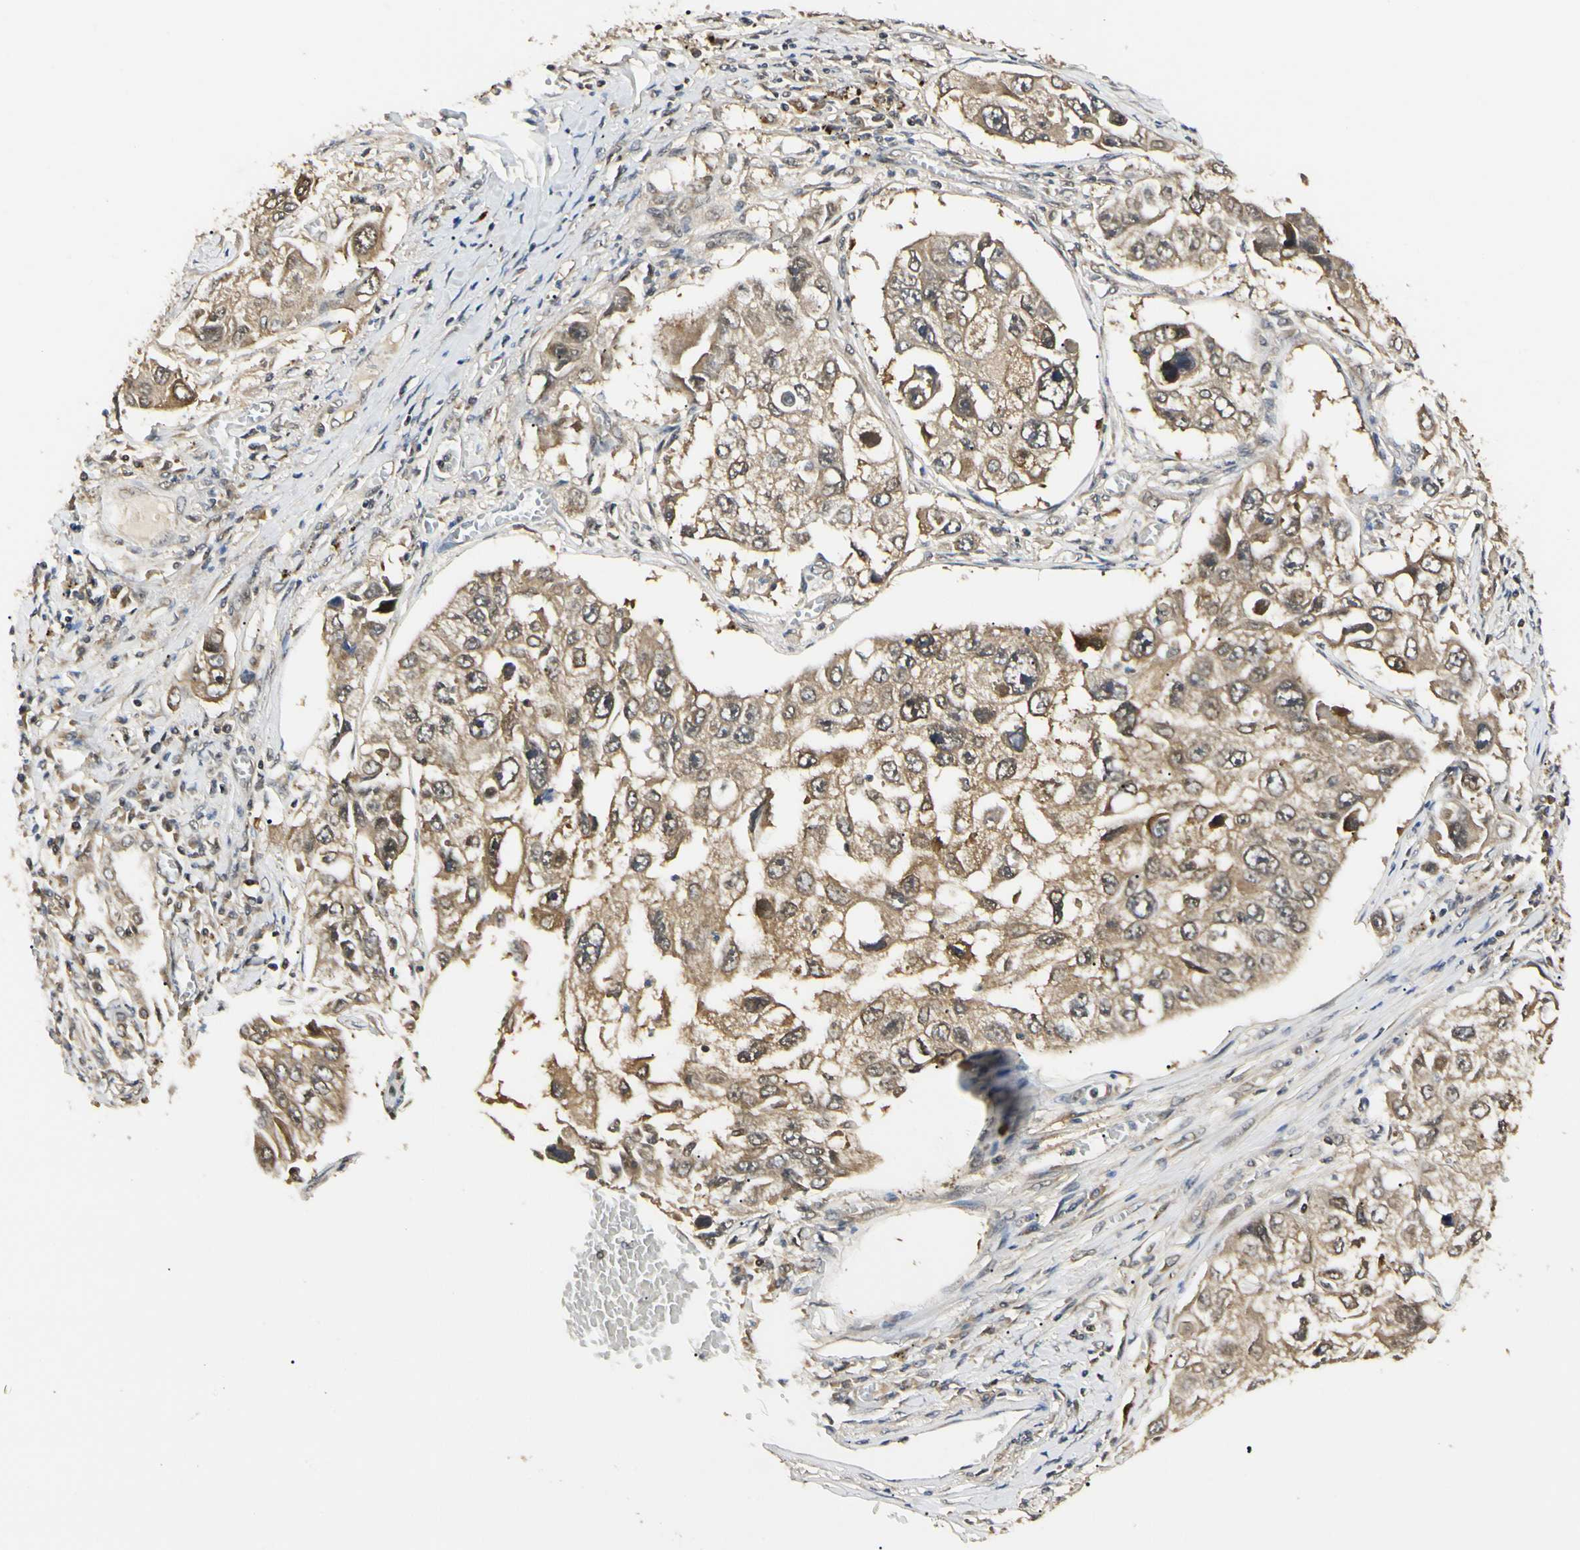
{"staining": {"intensity": "weak", "quantity": ">75%", "location": "cytoplasmic/membranous,nuclear"}, "tissue": "lung cancer", "cell_type": "Tumor cells", "image_type": "cancer", "snomed": [{"axis": "morphology", "description": "Squamous cell carcinoma, NOS"}, {"axis": "topography", "description": "Lung"}], "caption": "Human lung cancer stained for a protein (brown) shows weak cytoplasmic/membranous and nuclear positive expression in about >75% of tumor cells.", "gene": "UBE2Z", "patient": {"sex": "male", "age": 71}}